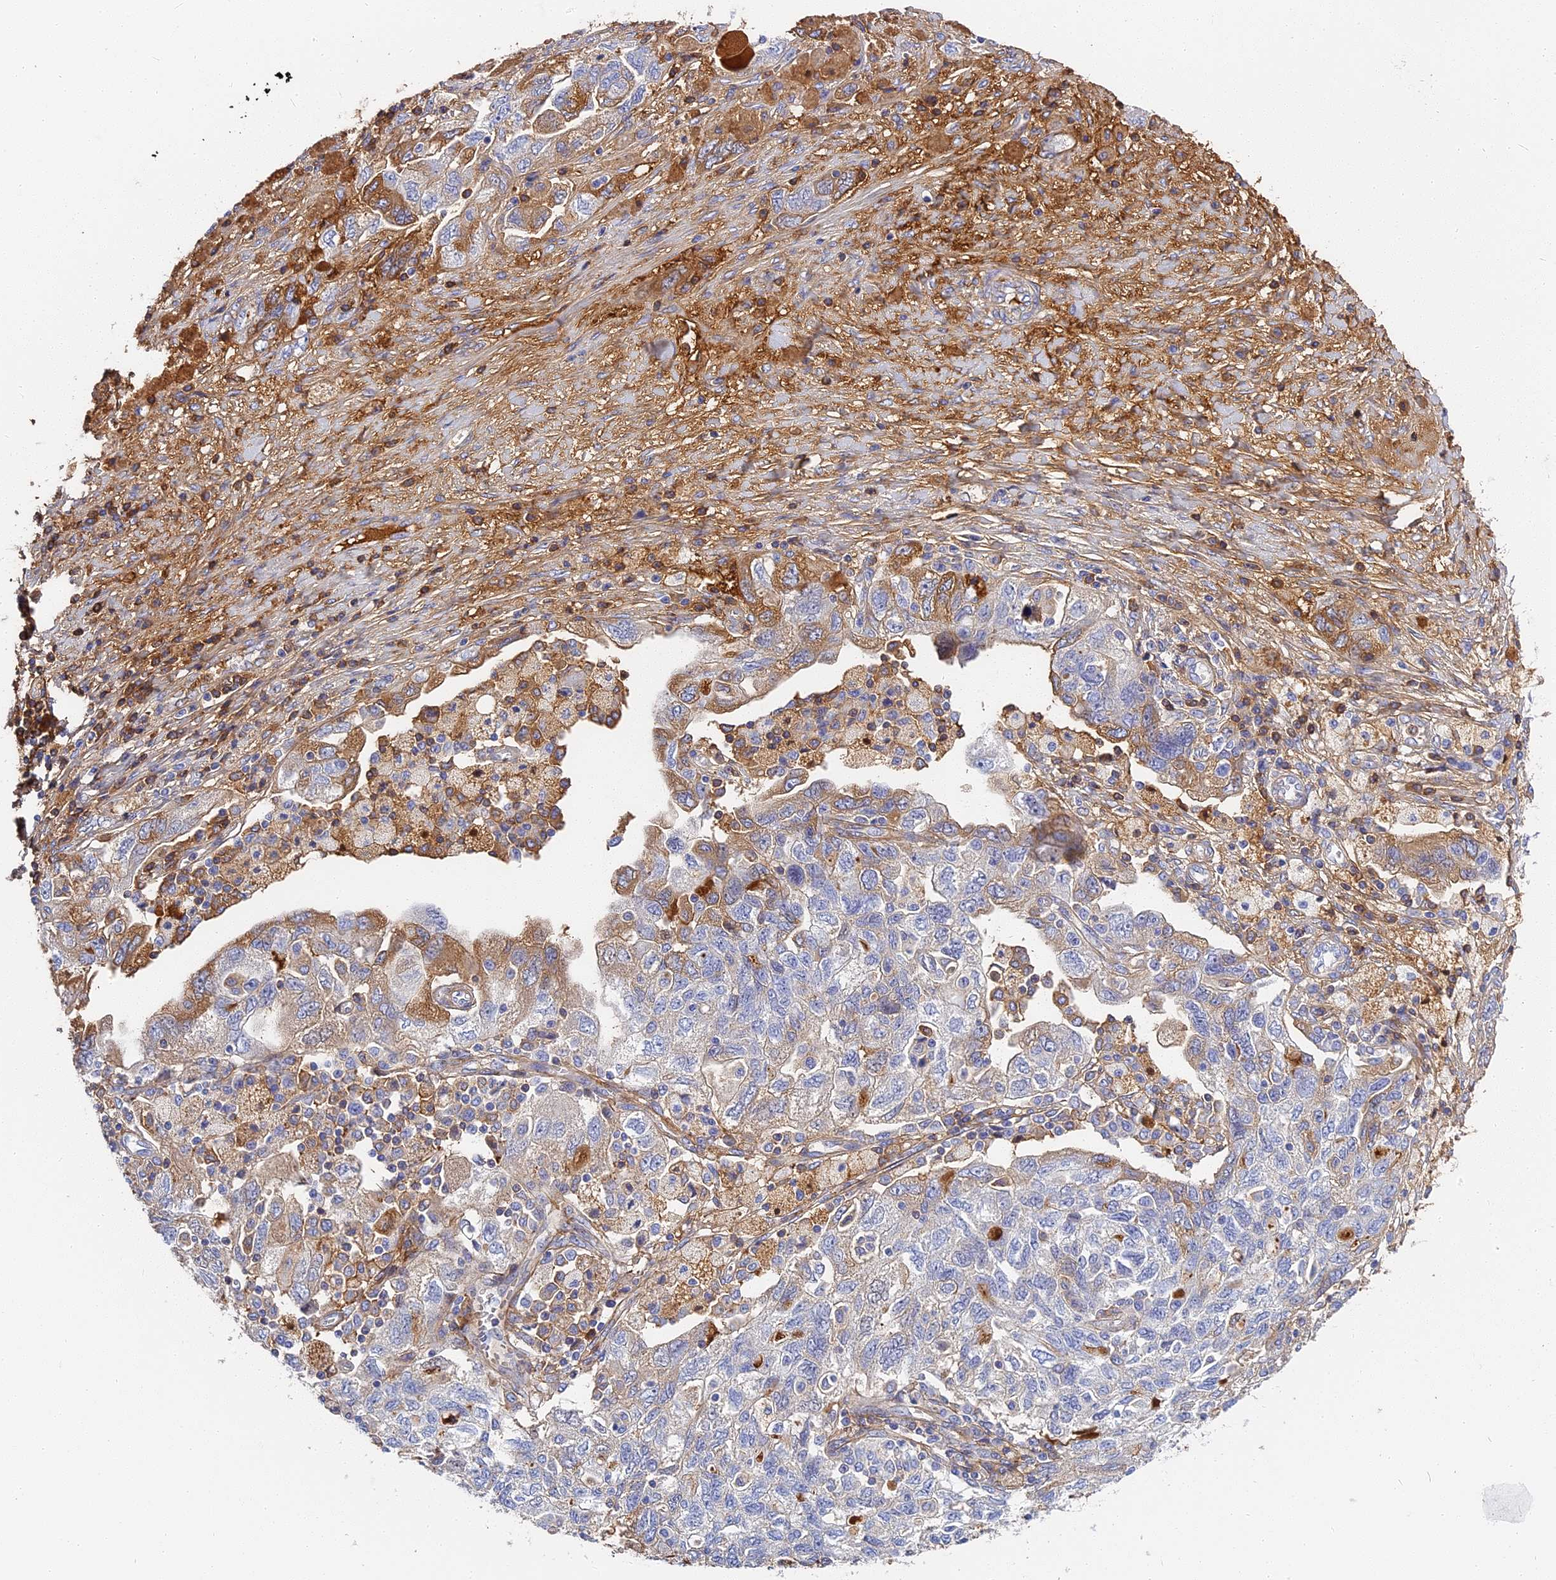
{"staining": {"intensity": "moderate", "quantity": "<25%", "location": "cytoplasmic/membranous"}, "tissue": "ovarian cancer", "cell_type": "Tumor cells", "image_type": "cancer", "snomed": [{"axis": "morphology", "description": "Carcinoma, NOS"}, {"axis": "morphology", "description": "Cystadenocarcinoma, serous, NOS"}, {"axis": "topography", "description": "Ovary"}], "caption": "Immunohistochemistry photomicrograph of neoplastic tissue: ovarian cancer stained using immunohistochemistry demonstrates low levels of moderate protein expression localized specifically in the cytoplasmic/membranous of tumor cells, appearing as a cytoplasmic/membranous brown color.", "gene": "ITIH1", "patient": {"sex": "female", "age": 69}}